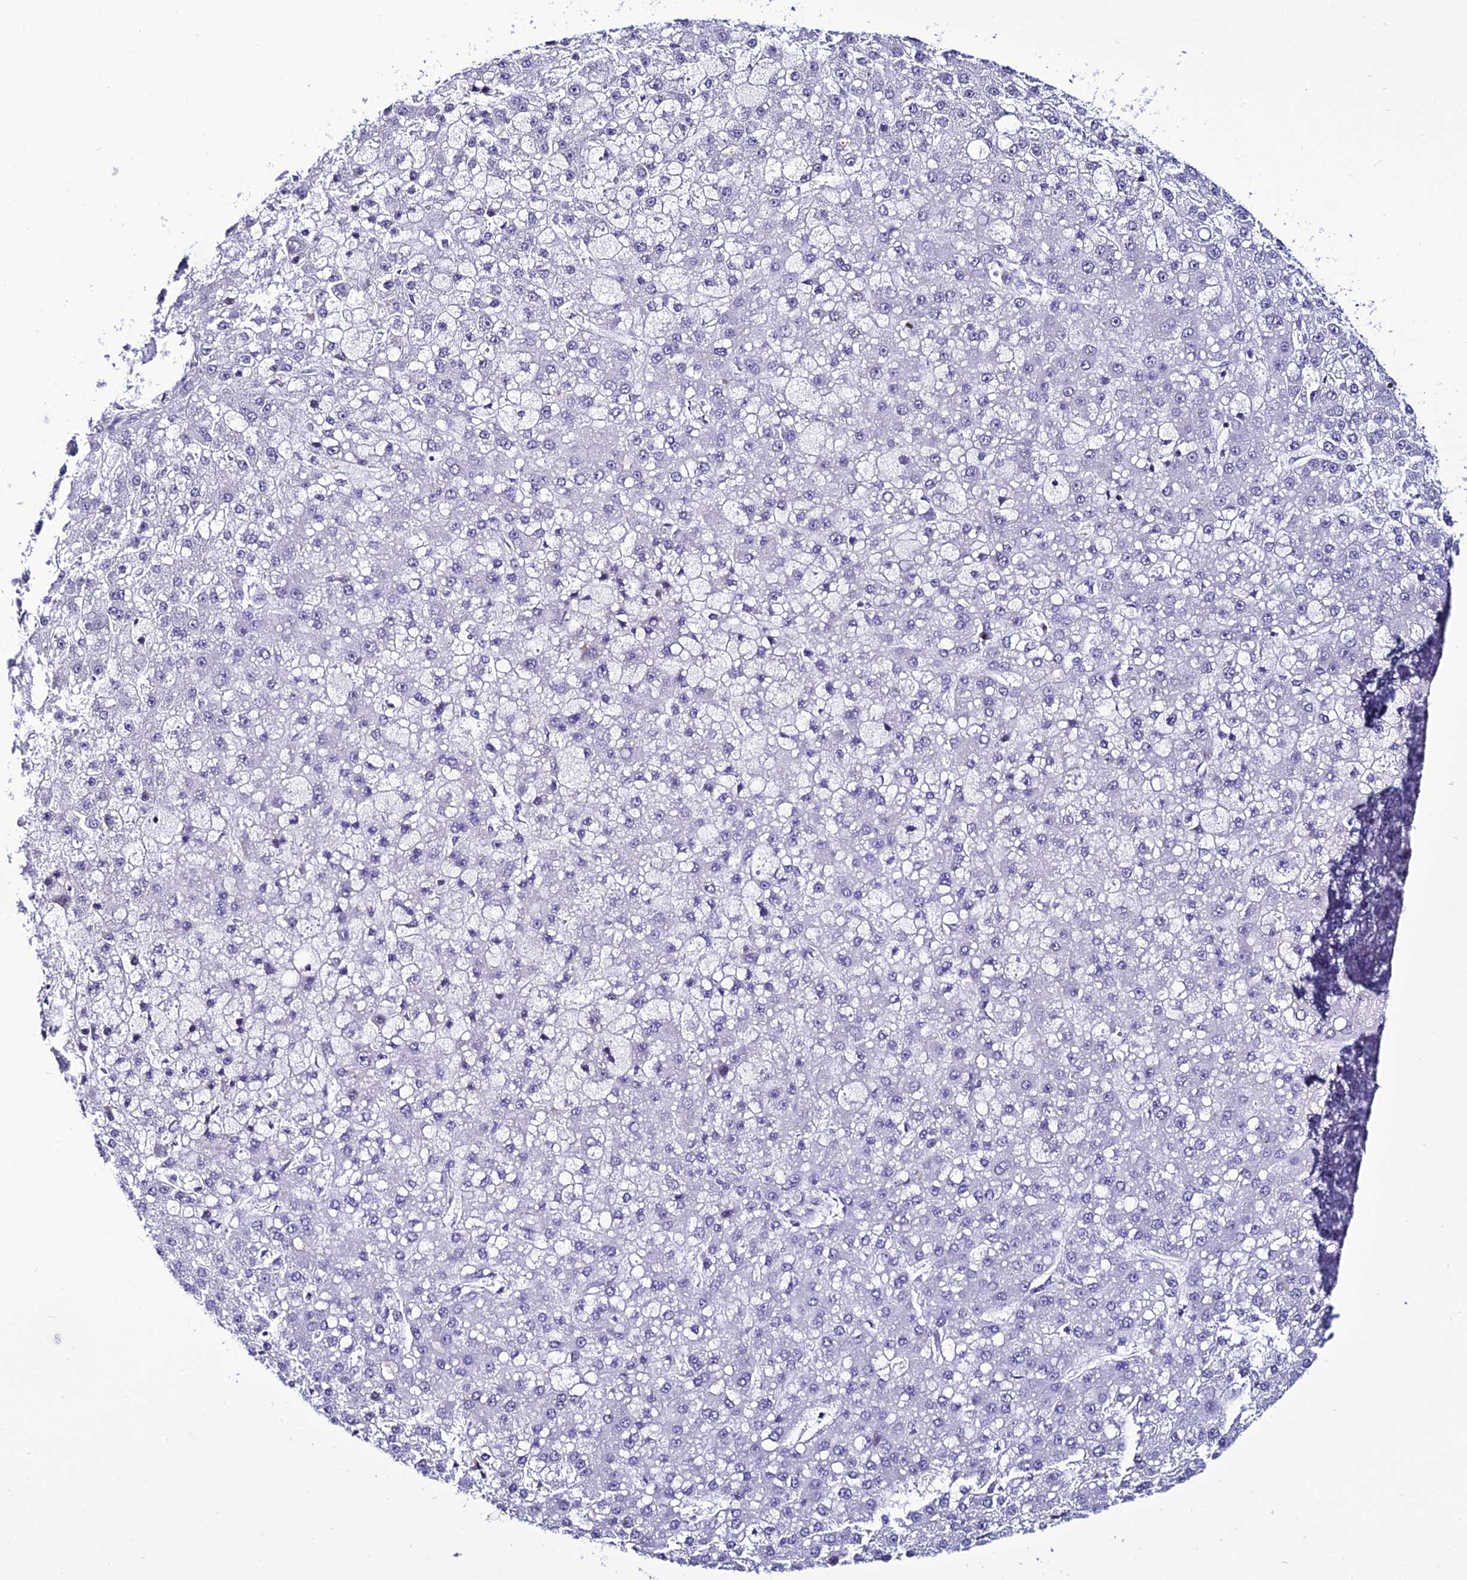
{"staining": {"intensity": "negative", "quantity": "none", "location": "none"}, "tissue": "liver cancer", "cell_type": "Tumor cells", "image_type": "cancer", "snomed": [{"axis": "morphology", "description": "Carcinoma, Hepatocellular, NOS"}, {"axis": "topography", "description": "Liver"}], "caption": "This is an immunohistochemistry image of liver hepatocellular carcinoma. There is no staining in tumor cells.", "gene": "DEFB132", "patient": {"sex": "male", "age": 67}}